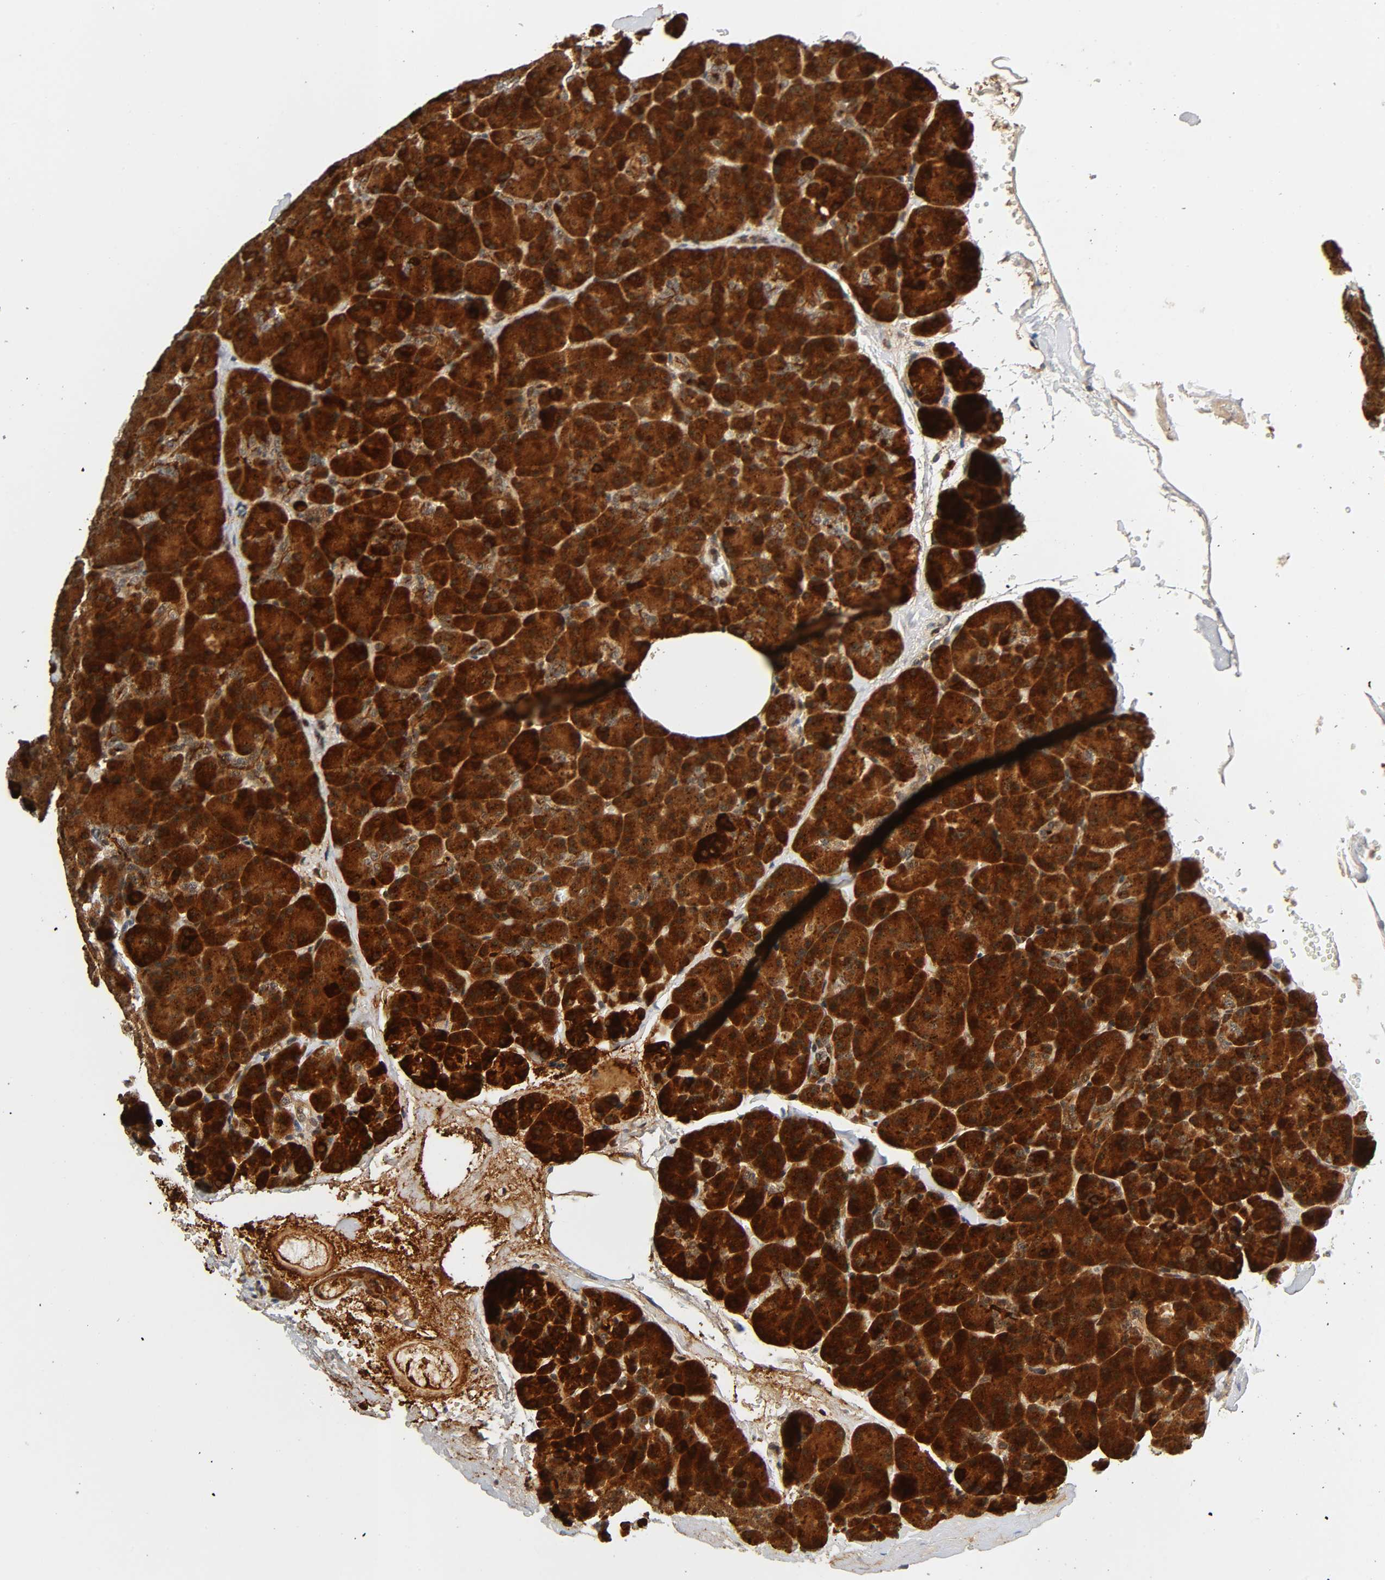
{"staining": {"intensity": "strong", "quantity": ">75%", "location": "cytoplasmic/membranous,nuclear"}, "tissue": "pancreas", "cell_type": "Exocrine glandular cells", "image_type": "normal", "snomed": [{"axis": "morphology", "description": "Normal tissue, NOS"}, {"axis": "topography", "description": "Pancreas"}], "caption": "Immunohistochemistry (DAB (3,3'-diaminobenzidine)) staining of benign human pancreas demonstrates strong cytoplasmic/membranous,nuclear protein expression in approximately >75% of exocrine glandular cells.", "gene": "IQCJ", "patient": {"sex": "female", "age": 35}}